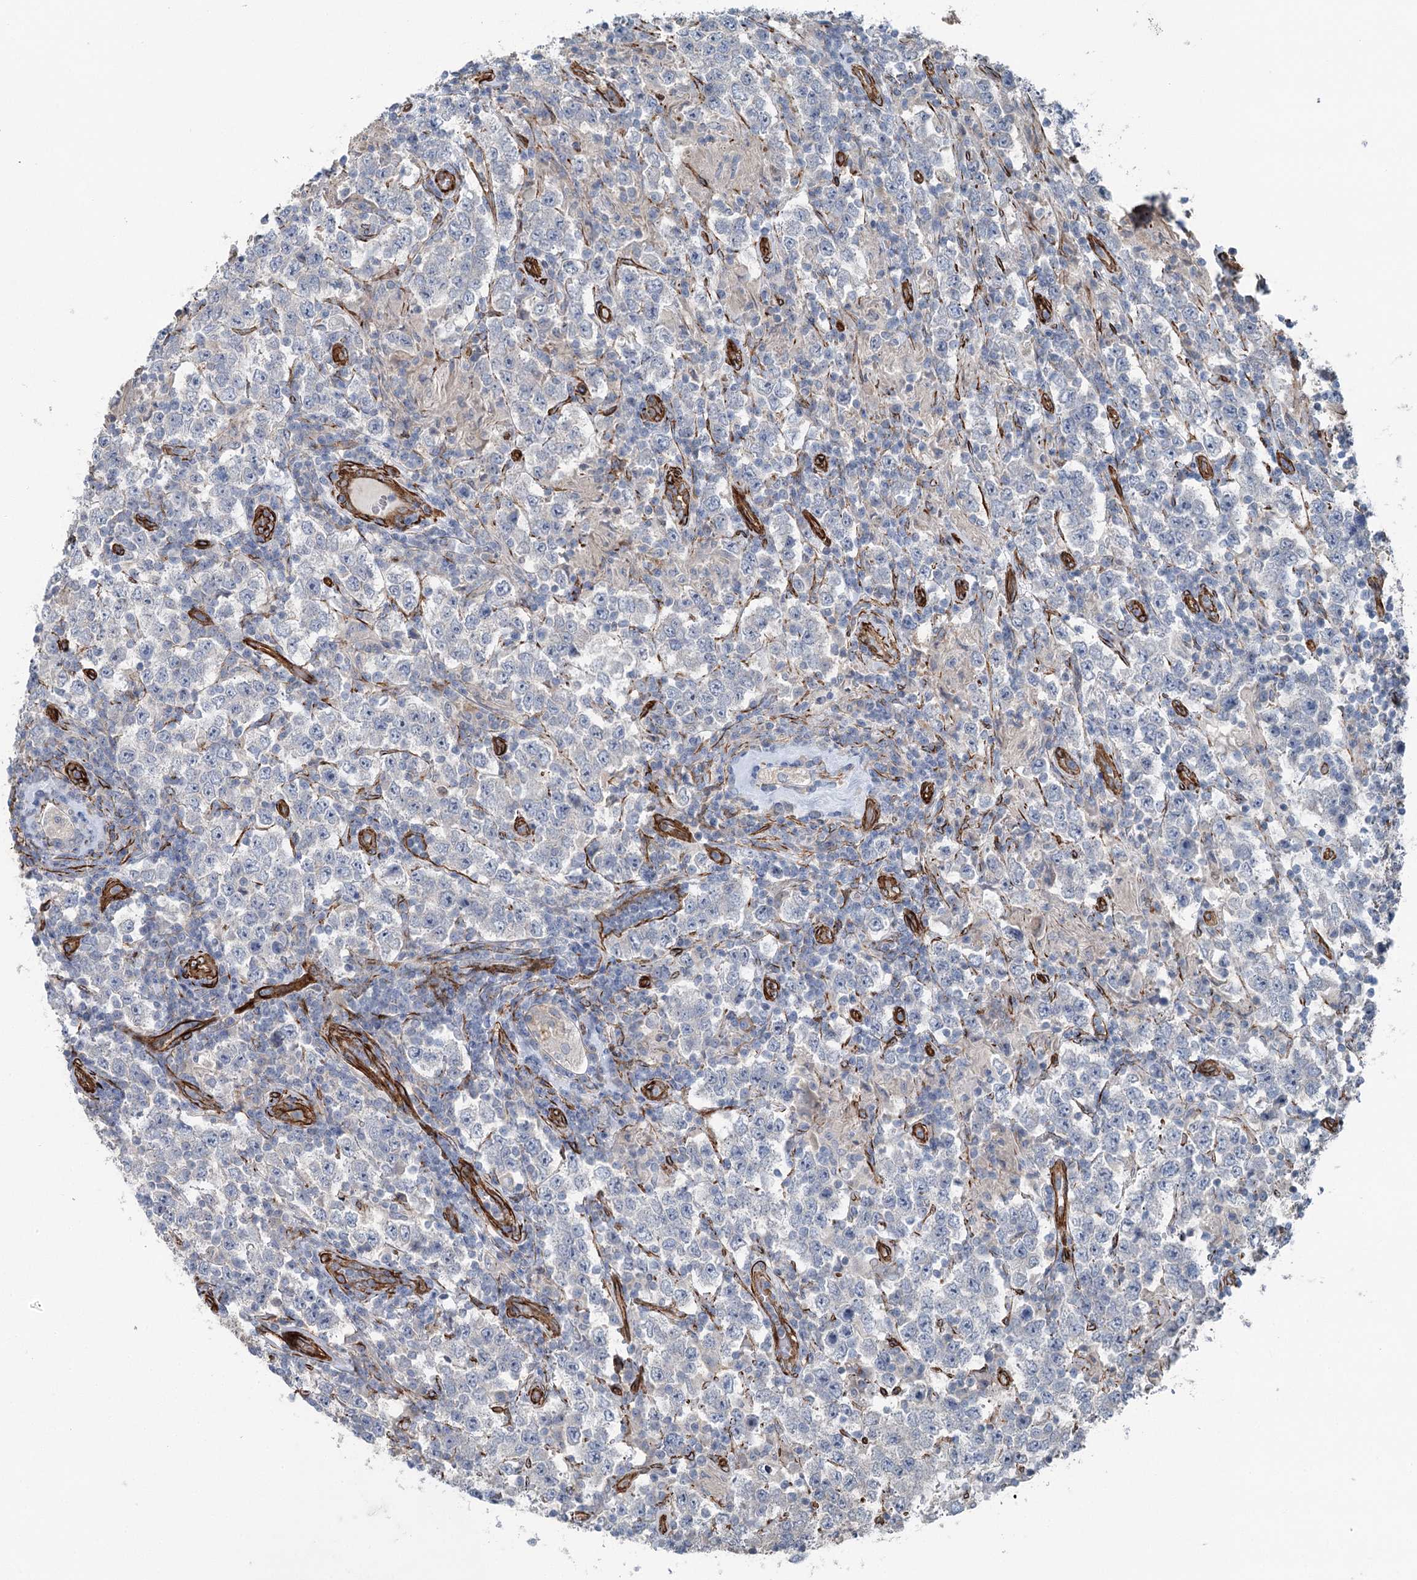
{"staining": {"intensity": "negative", "quantity": "none", "location": "none"}, "tissue": "testis cancer", "cell_type": "Tumor cells", "image_type": "cancer", "snomed": [{"axis": "morphology", "description": "Normal tissue, NOS"}, {"axis": "morphology", "description": "Urothelial carcinoma, High grade"}, {"axis": "morphology", "description": "Seminoma, NOS"}, {"axis": "morphology", "description": "Carcinoma, Embryonal, NOS"}, {"axis": "topography", "description": "Urinary bladder"}, {"axis": "topography", "description": "Testis"}], "caption": "This is an immunohistochemistry histopathology image of testis embryonal carcinoma. There is no positivity in tumor cells.", "gene": "IQSEC1", "patient": {"sex": "male", "age": 41}}